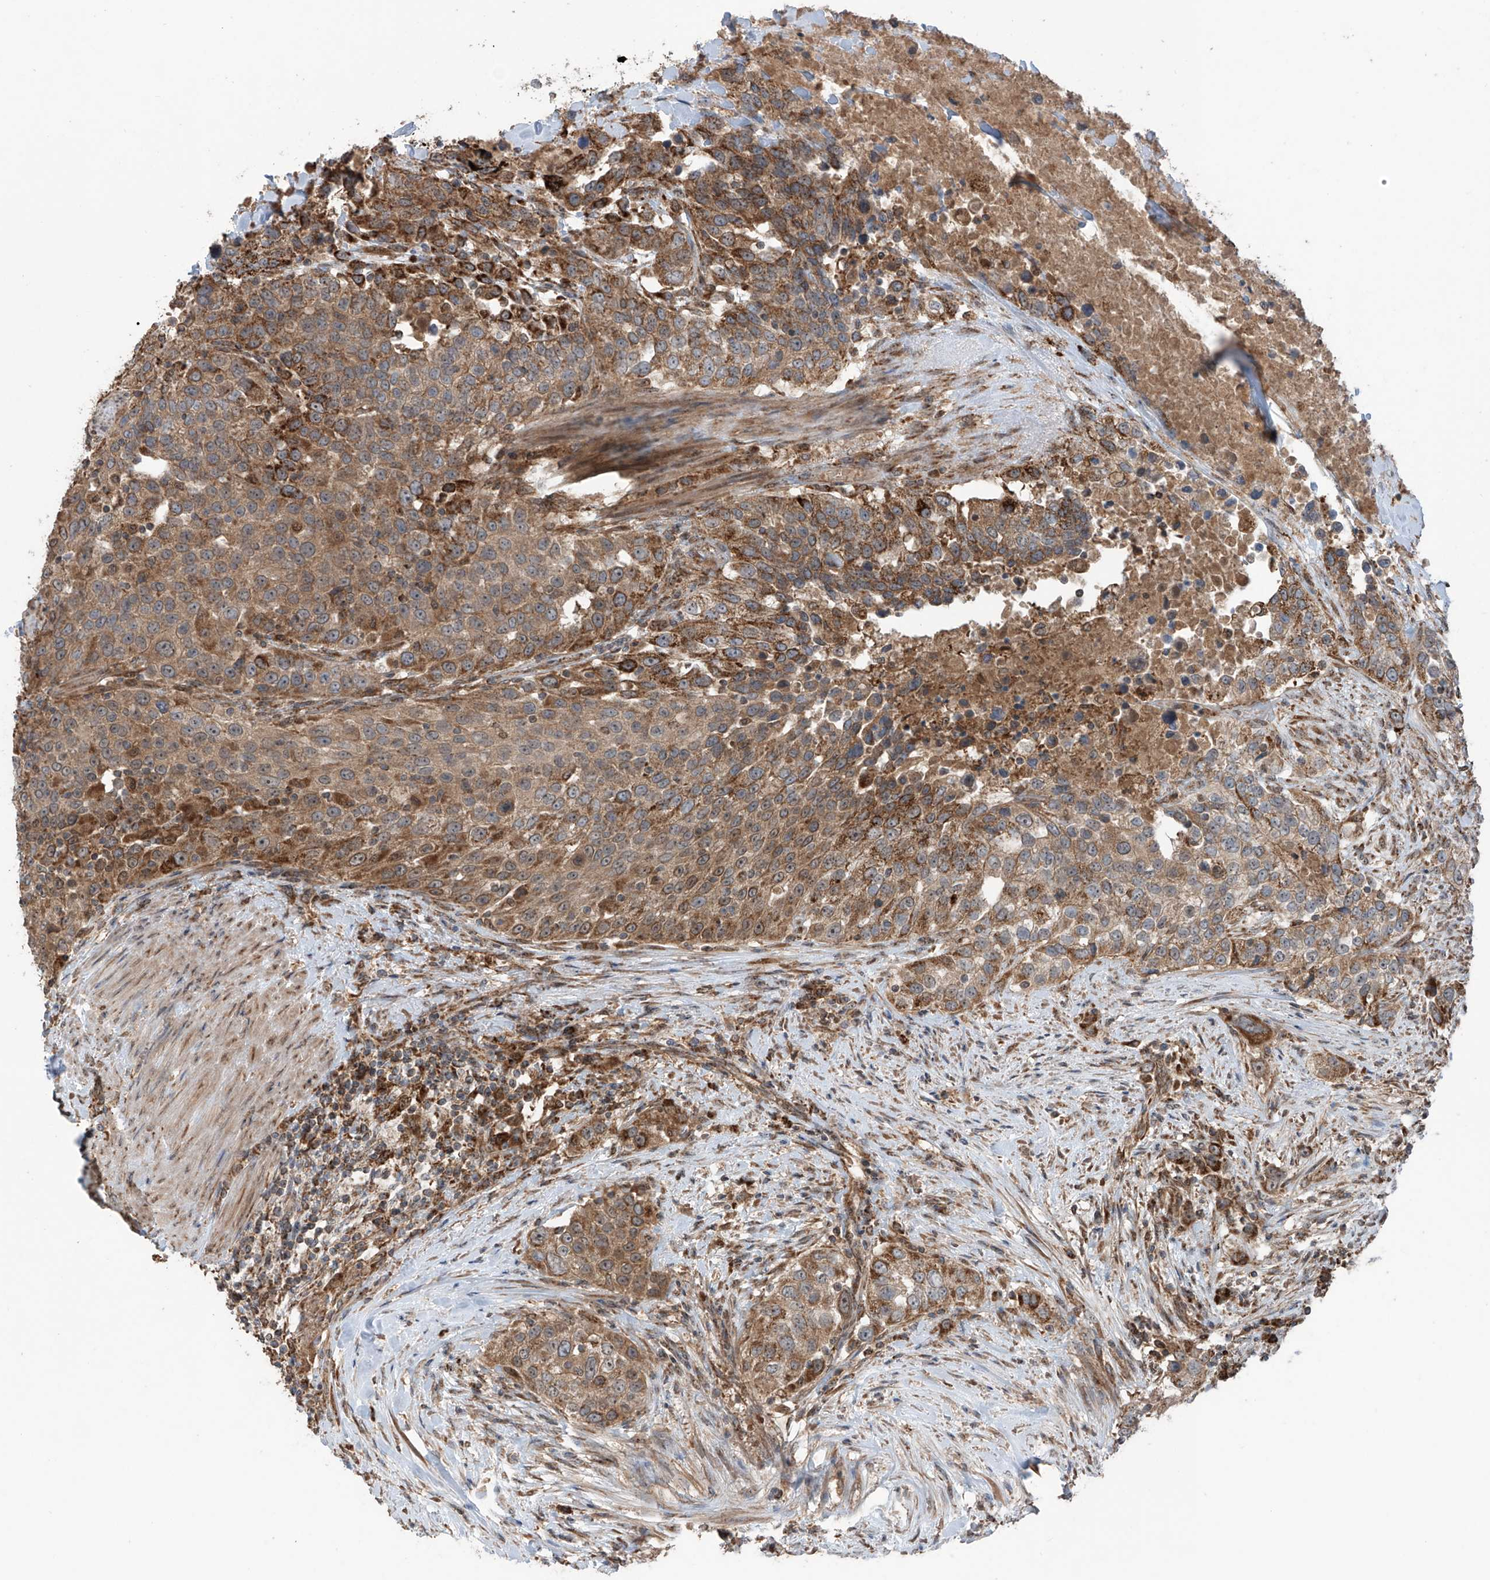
{"staining": {"intensity": "moderate", "quantity": ">75%", "location": "cytoplasmic/membranous"}, "tissue": "urothelial cancer", "cell_type": "Tumor cells", "image_type": "cancer", "snomed": [{"axis": "morphology", "description": "Urothelial carcinoma, High grade"}, {"axis": "topography", "description": "Urinary bladder"}], "caption": "A brown stain highlights moderate cytoplasmic/membranous staining of a protein in human high-grade urothelial carcinoma tumor cells. (Stains: DAB in brown, nuclei in blue, Microscopy: brightfield microscopy at high magnification).", "gene": "SAMD3", "patient": {"sex": "female", "age": 80}}